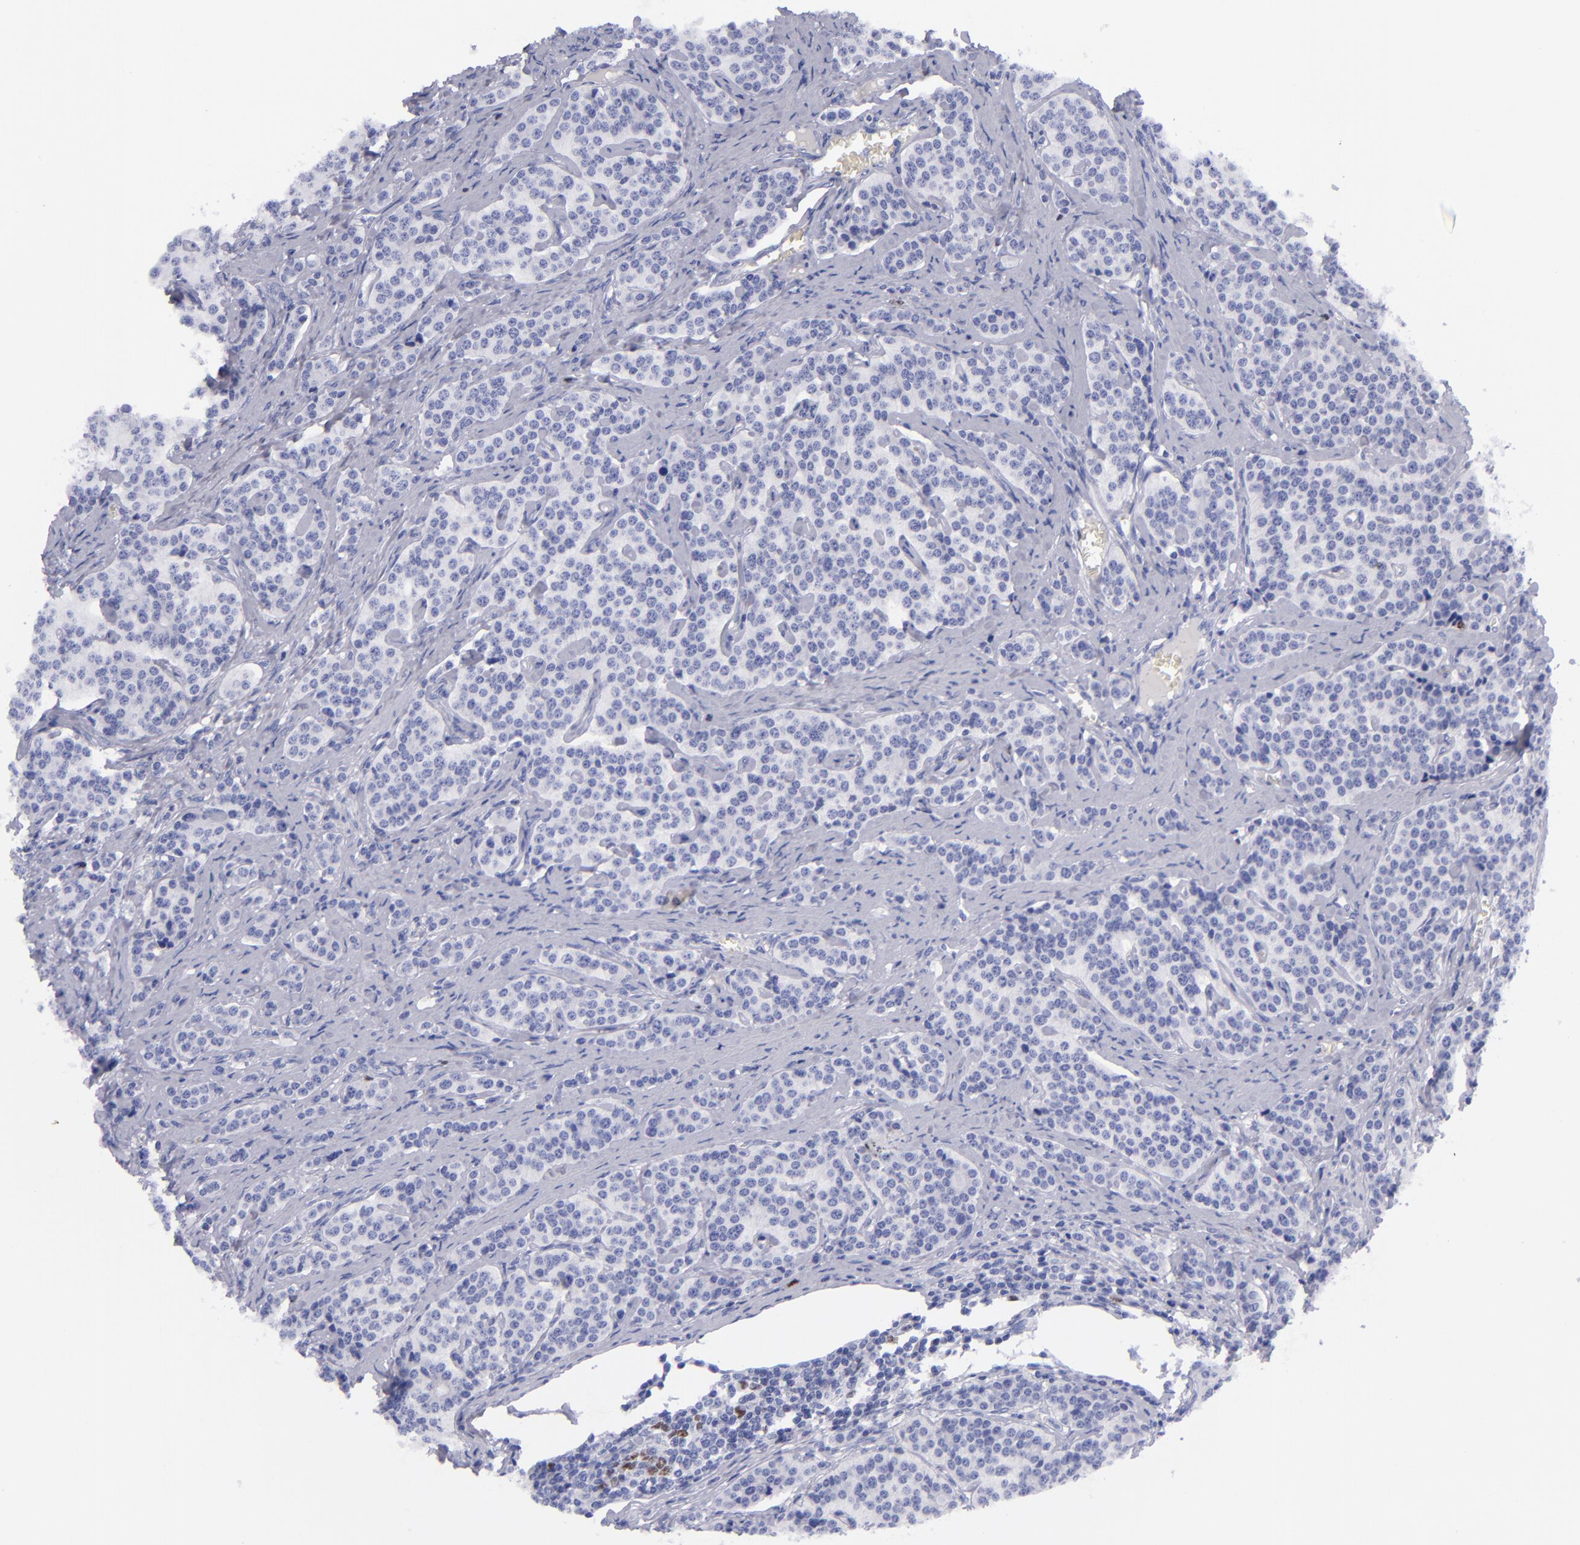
{"staining": {"intensity": "negative", "quantity": "none", "location": "none"}, "tissue": "carcinoid", "cell_type": "Tumor cells", "image_type": "cancer", "snomed": [{"axis": "morphology", "description": "Carcinoid, malignant, NOS"}, {"axis": "topography", "description": "Small intestine"}], "caption": "Micrograph shows no significant protein staining in tumor cells of carcinoid. (DAB immunohistochemistry with hematoxylin counter stain).", "gene": "MCM7", "patient": {"sex": "male", "age": 63}}